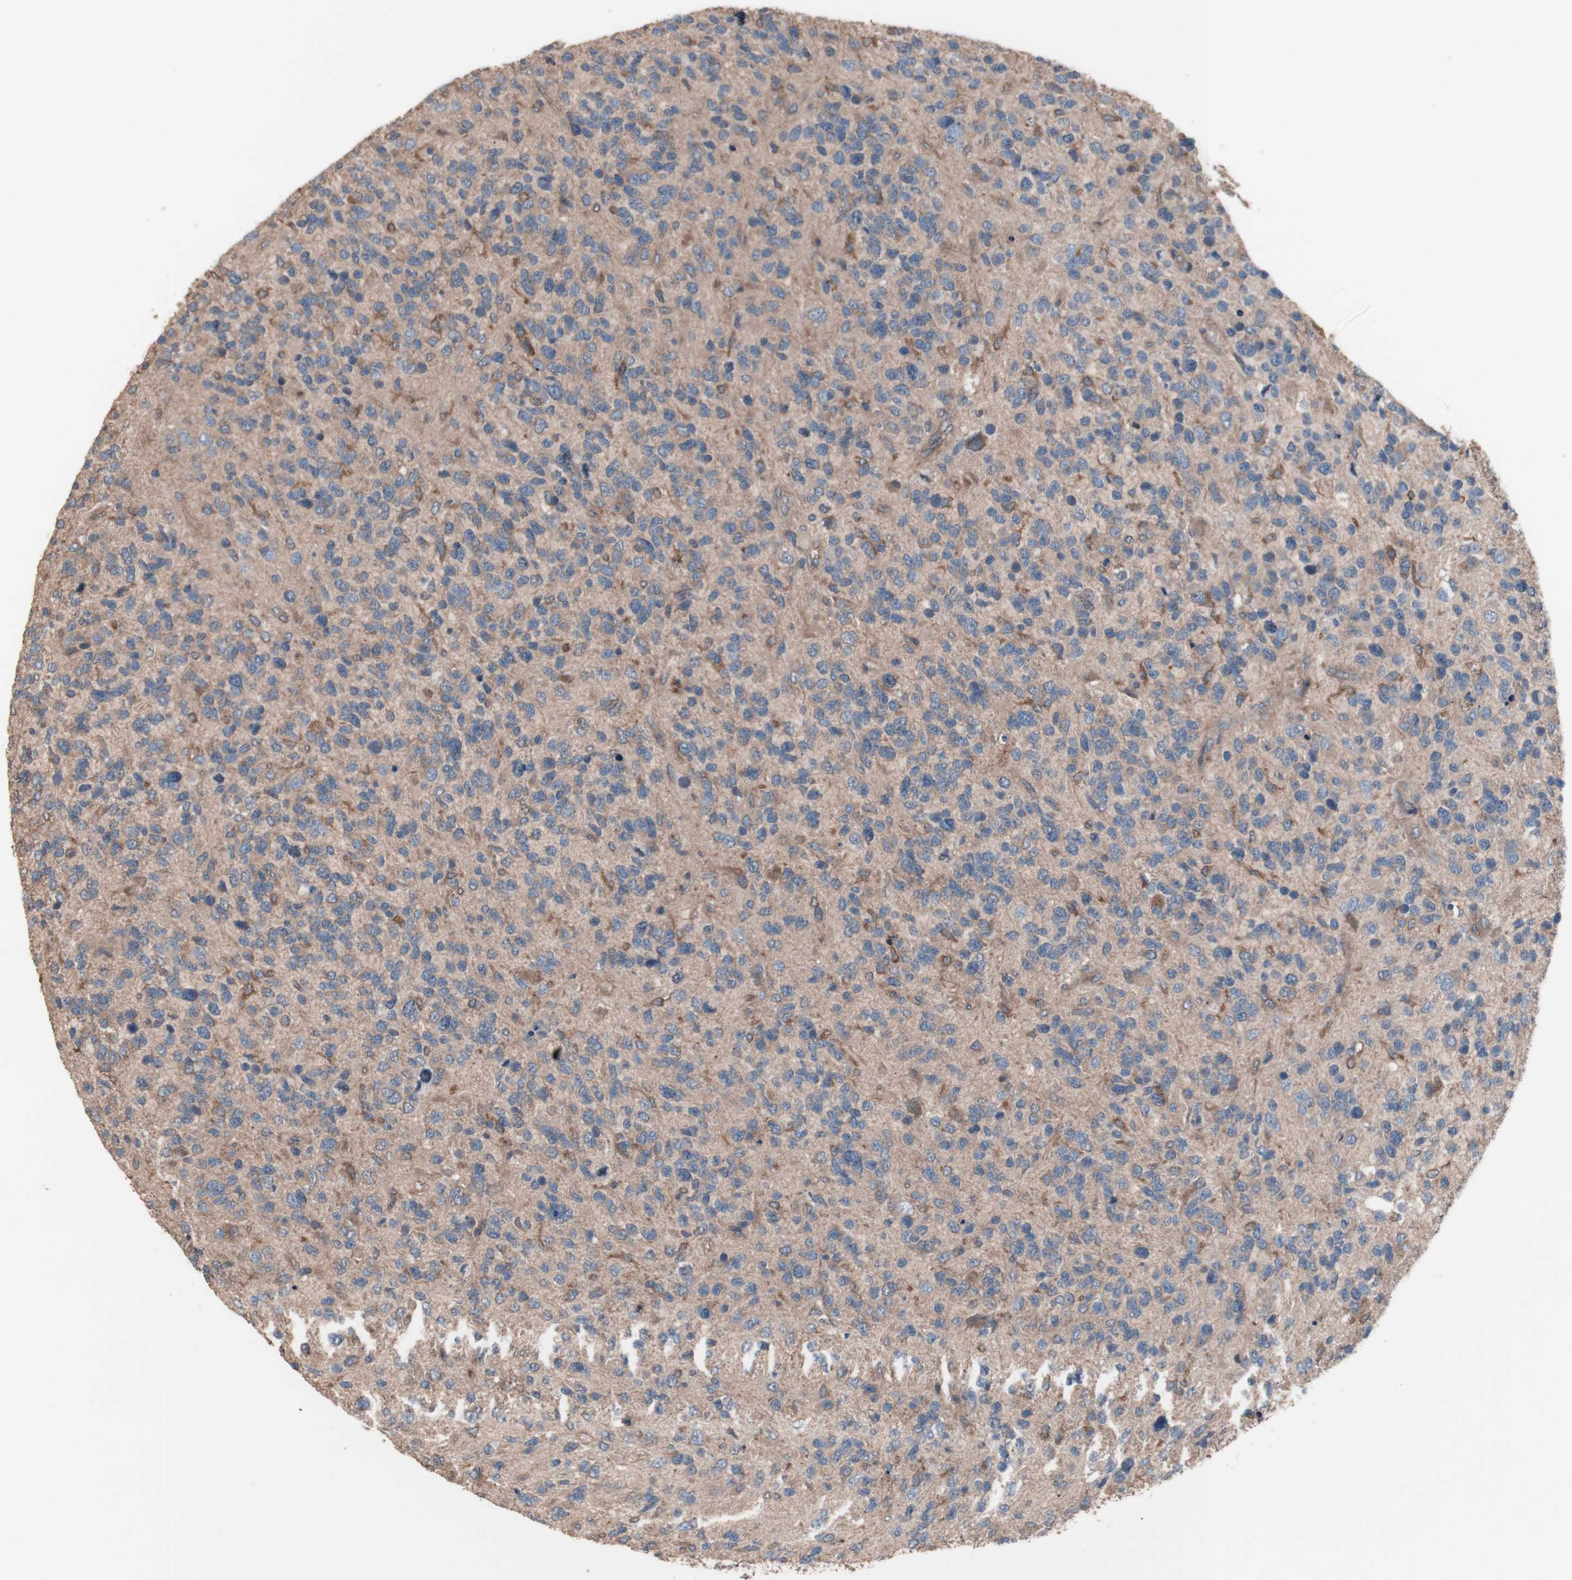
{"staining": {"intensity": "weak", "quantity": "25%-75%", "location": "cytoplasmic/membranous"}, "tissue": "glioma", "cell_type": "Tumor cells", "image_type": "cancer", "snomed": [{"axis": "morphology", "description": "Glioma, malignant, High grade"}, {"axis": "topography", "description": "Brain"}], "caption": "Approximately 25%-75% of tumor cells in human high-grade glioma (malignant) reveal weak cytoplasmic/membranous protein positivity as visualized by brown immunohistochemical staining.", "gene": "ATG7", "patient": {"sex": "female", "age": 58}}